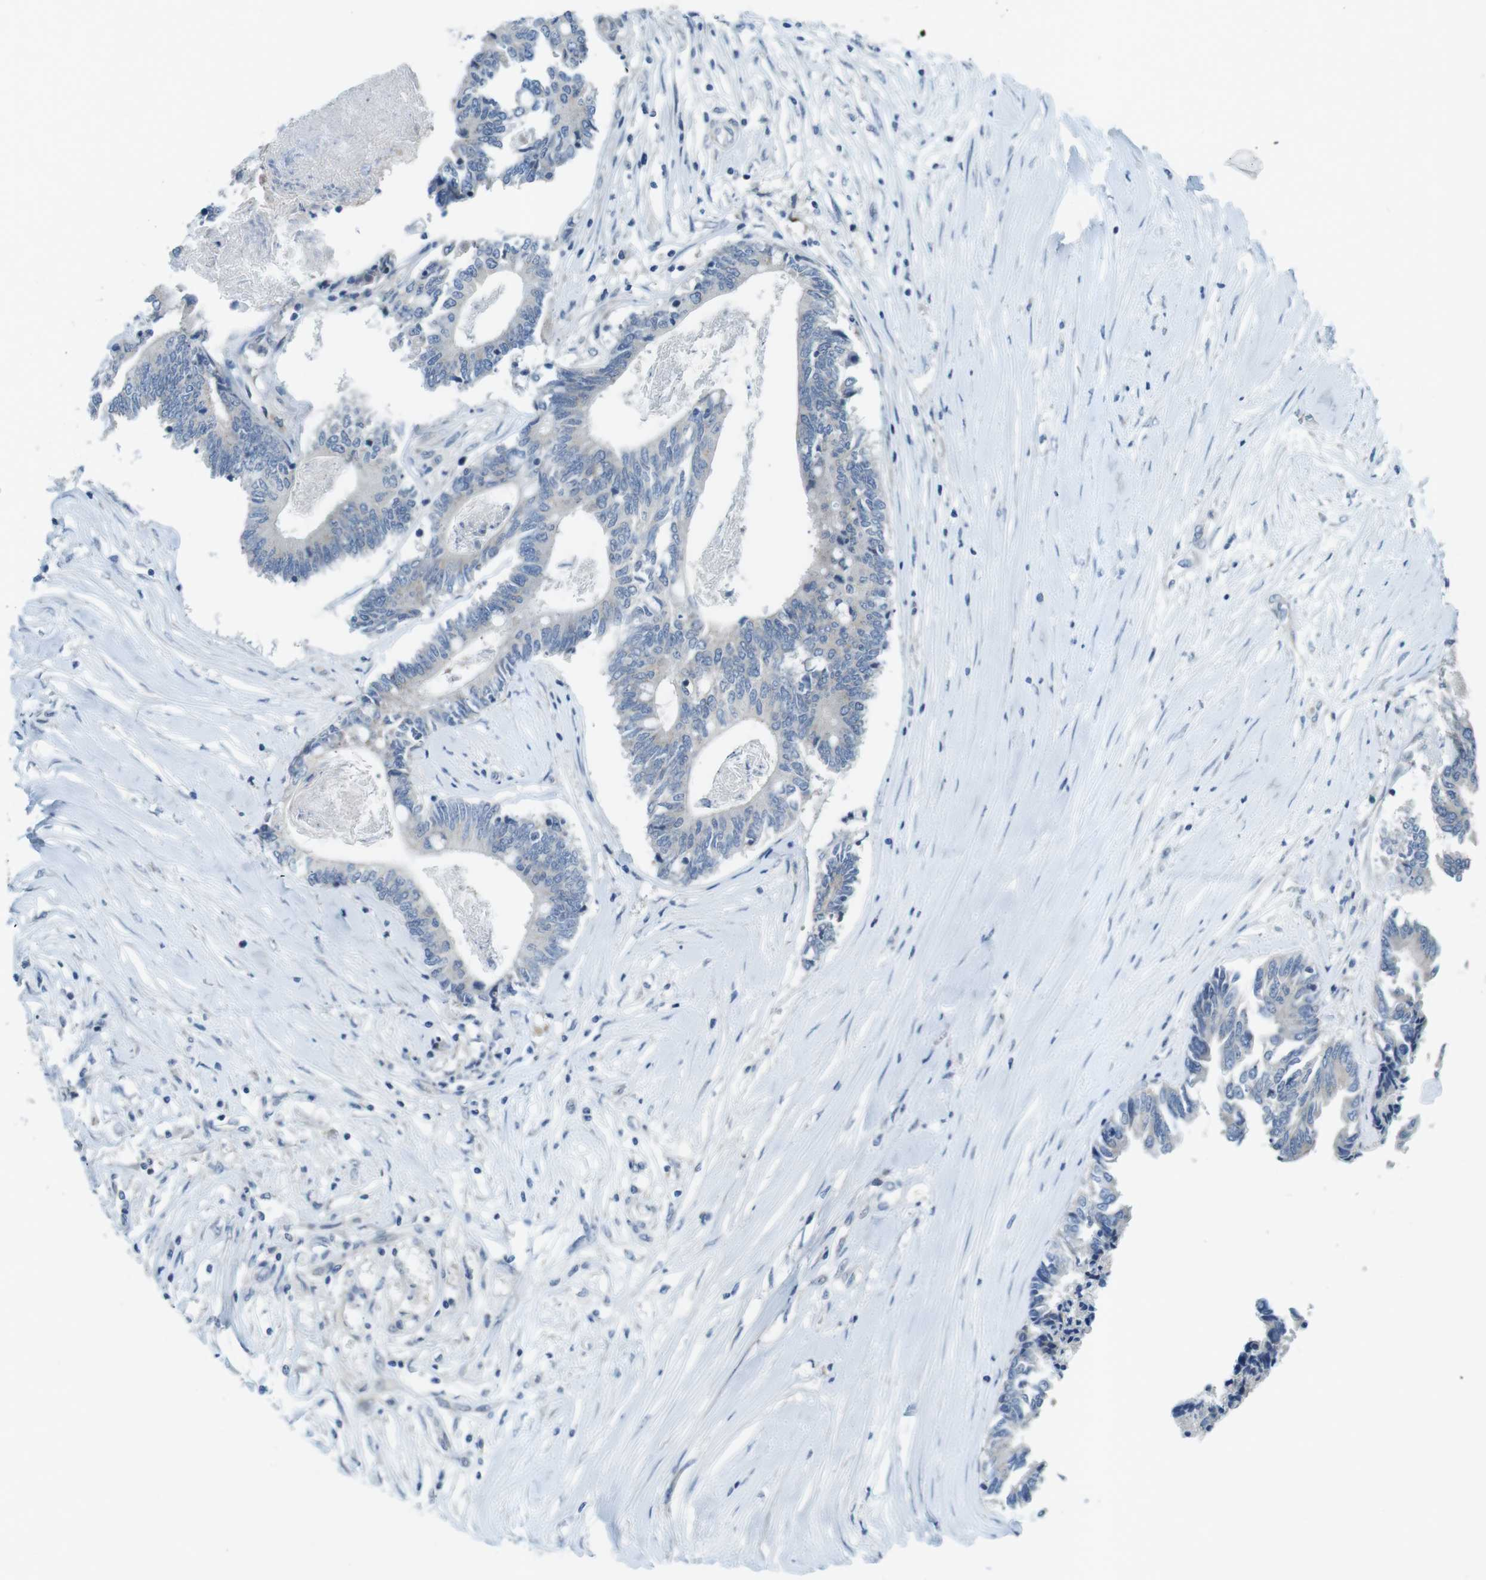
{"staining": {"intensity": "negative", "quantity": "none", "location": "none"}, "tissue": "colorectal cancer", "cell_type": "Tumor cells", "image_type": "cancer", "snomed": [{"axis": "morphology", "description": "Adenocarcinoma, NOS"}, {"axis": "topography", "description": "Rectum"}], "caption": "This is an immunohistochemistry (IHC) histopathology image of human adenocarcinoma (colorectal). There is no staining in tumor cells.", "gene": "TYW1", "patient": {"sex": "male", "age": 63}}